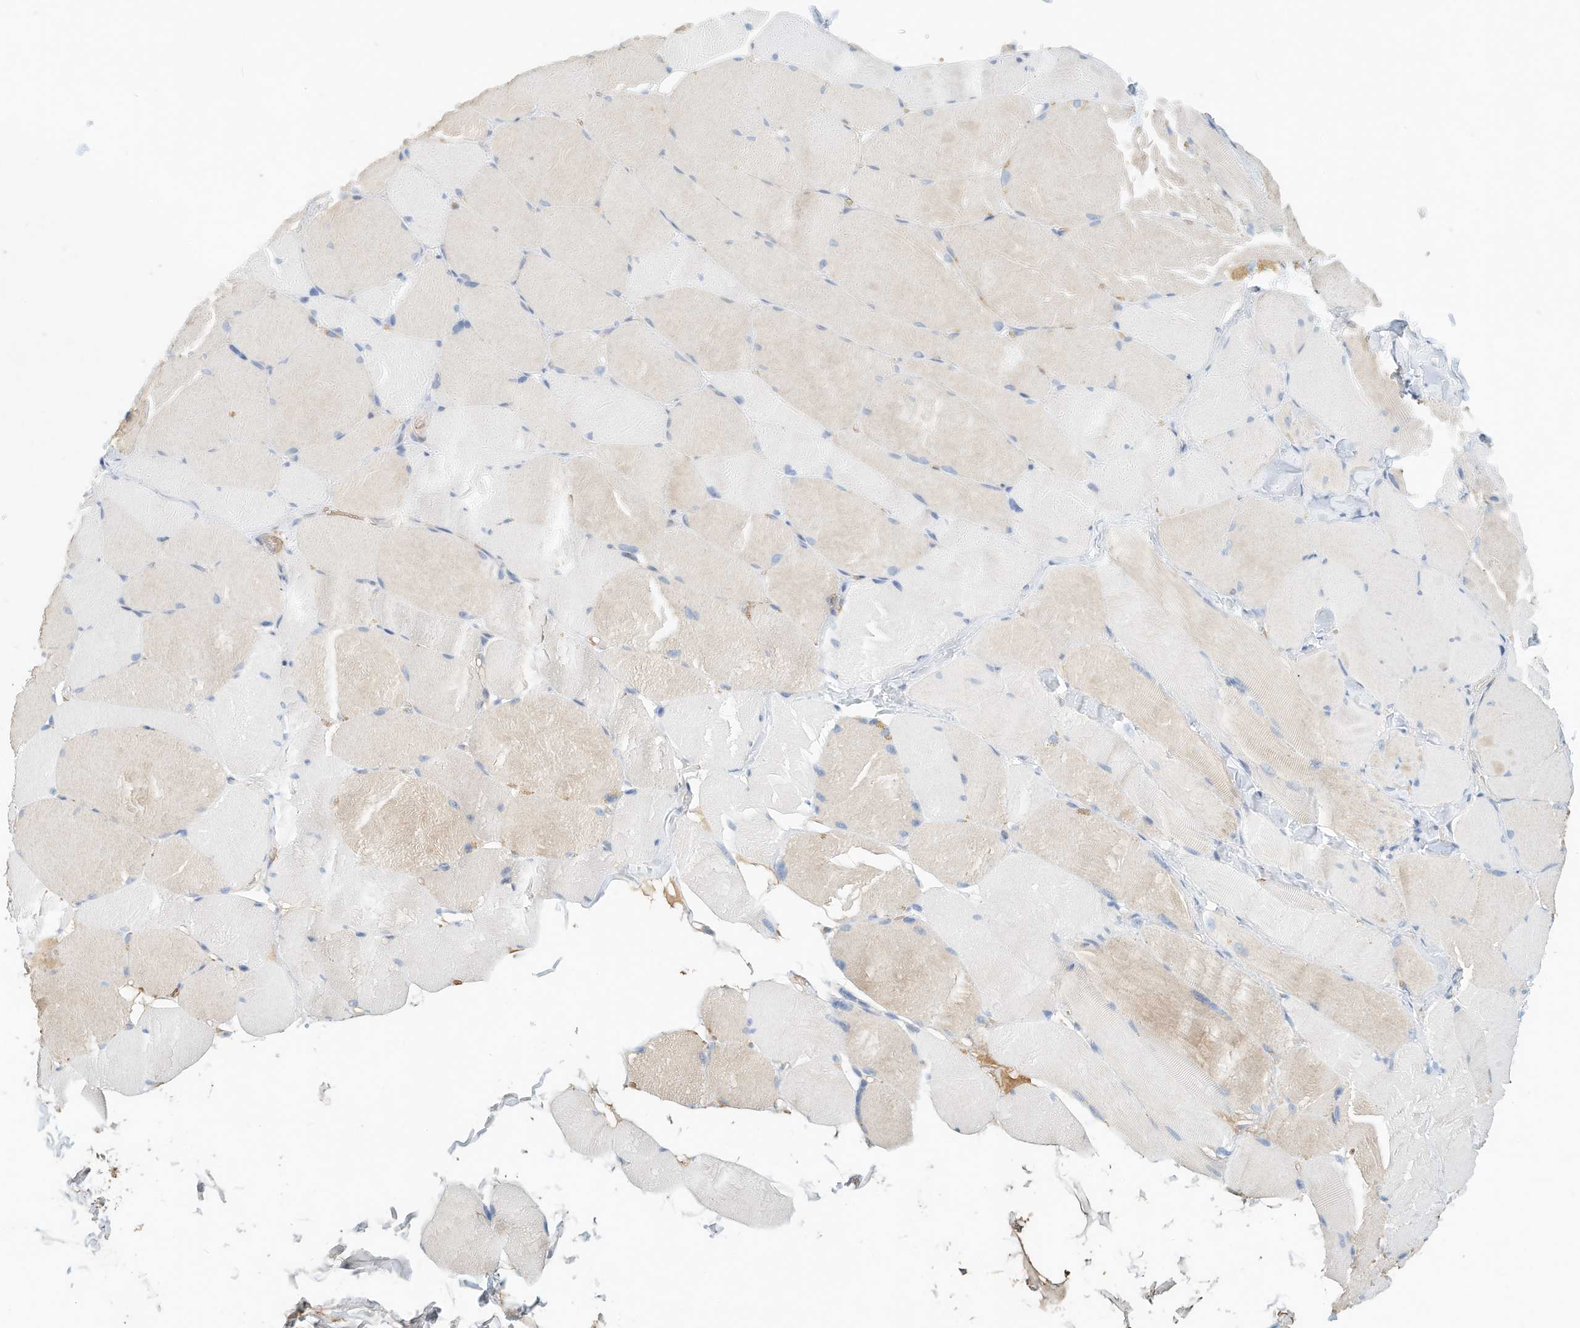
{"staining": {"intensity": "weak", "quantity": "25%-75%", "location": "cytoplasmic/membranous"}, "tissue": "skeletal muscle", "cell_type": "Myocytes", "image_type": "normal", "snomed": [{"axis": "morphology", "description": "Normal tissue, NOS"}, {"axis": "topography", "description": "Skin"}, {"axis": "topography", "description": "Skeletal muscle"}], "caption": "Protein expression analysis of unremarkable skeletal muscle demonstrates weak cytoplasmic/membranous expression in about 25%-75% of myocytes.", "gene": "RCAN3", "patient": {"sex": "male", "age": 83}}